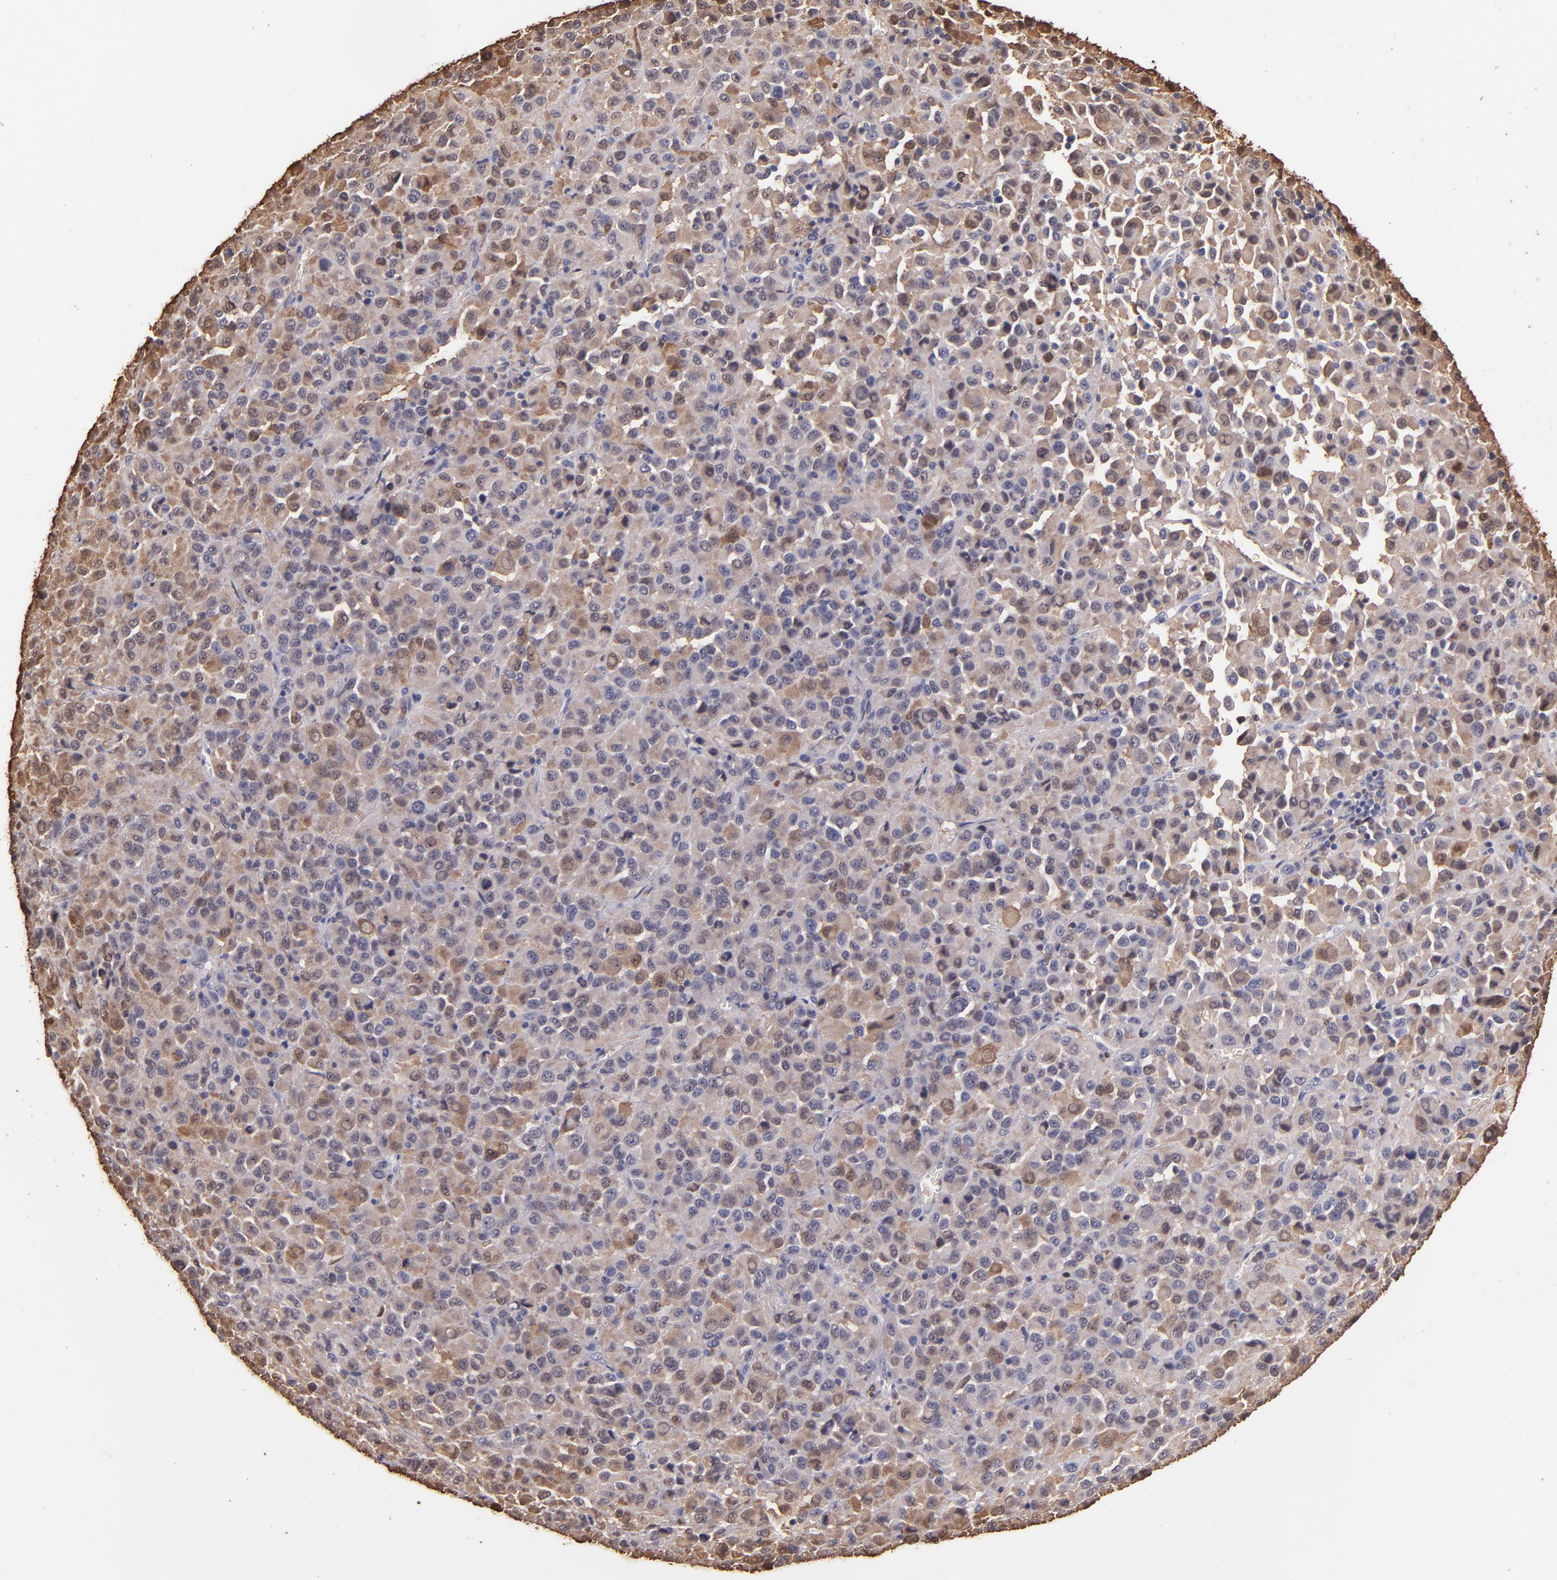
{"staining": {"intensity": "moderate", "quantity": "25%-75%", "location": "cytoplasmic/membranous"}, "tissue": "melanoma", "cell_type": "Tumor cells", "image_type": "cancer", "snomed": [{"axis": "morphology", "description": "Malignant melanoma, Metastatic site"}, {"axis": "topography", "description": "Lung"}], "caption": "A medium amount of moderate cytoplasmic/membranous expression is identified in about 25%-75% of tumor cells in malignant melanoma (metastatic site) tissue. Using DAB (brown) and hematoxylin (blue) stains, captured at high magnification using brightfield microscopy.", "gene": "S100A6", "patient": {"sex": "male", "age": 64}}